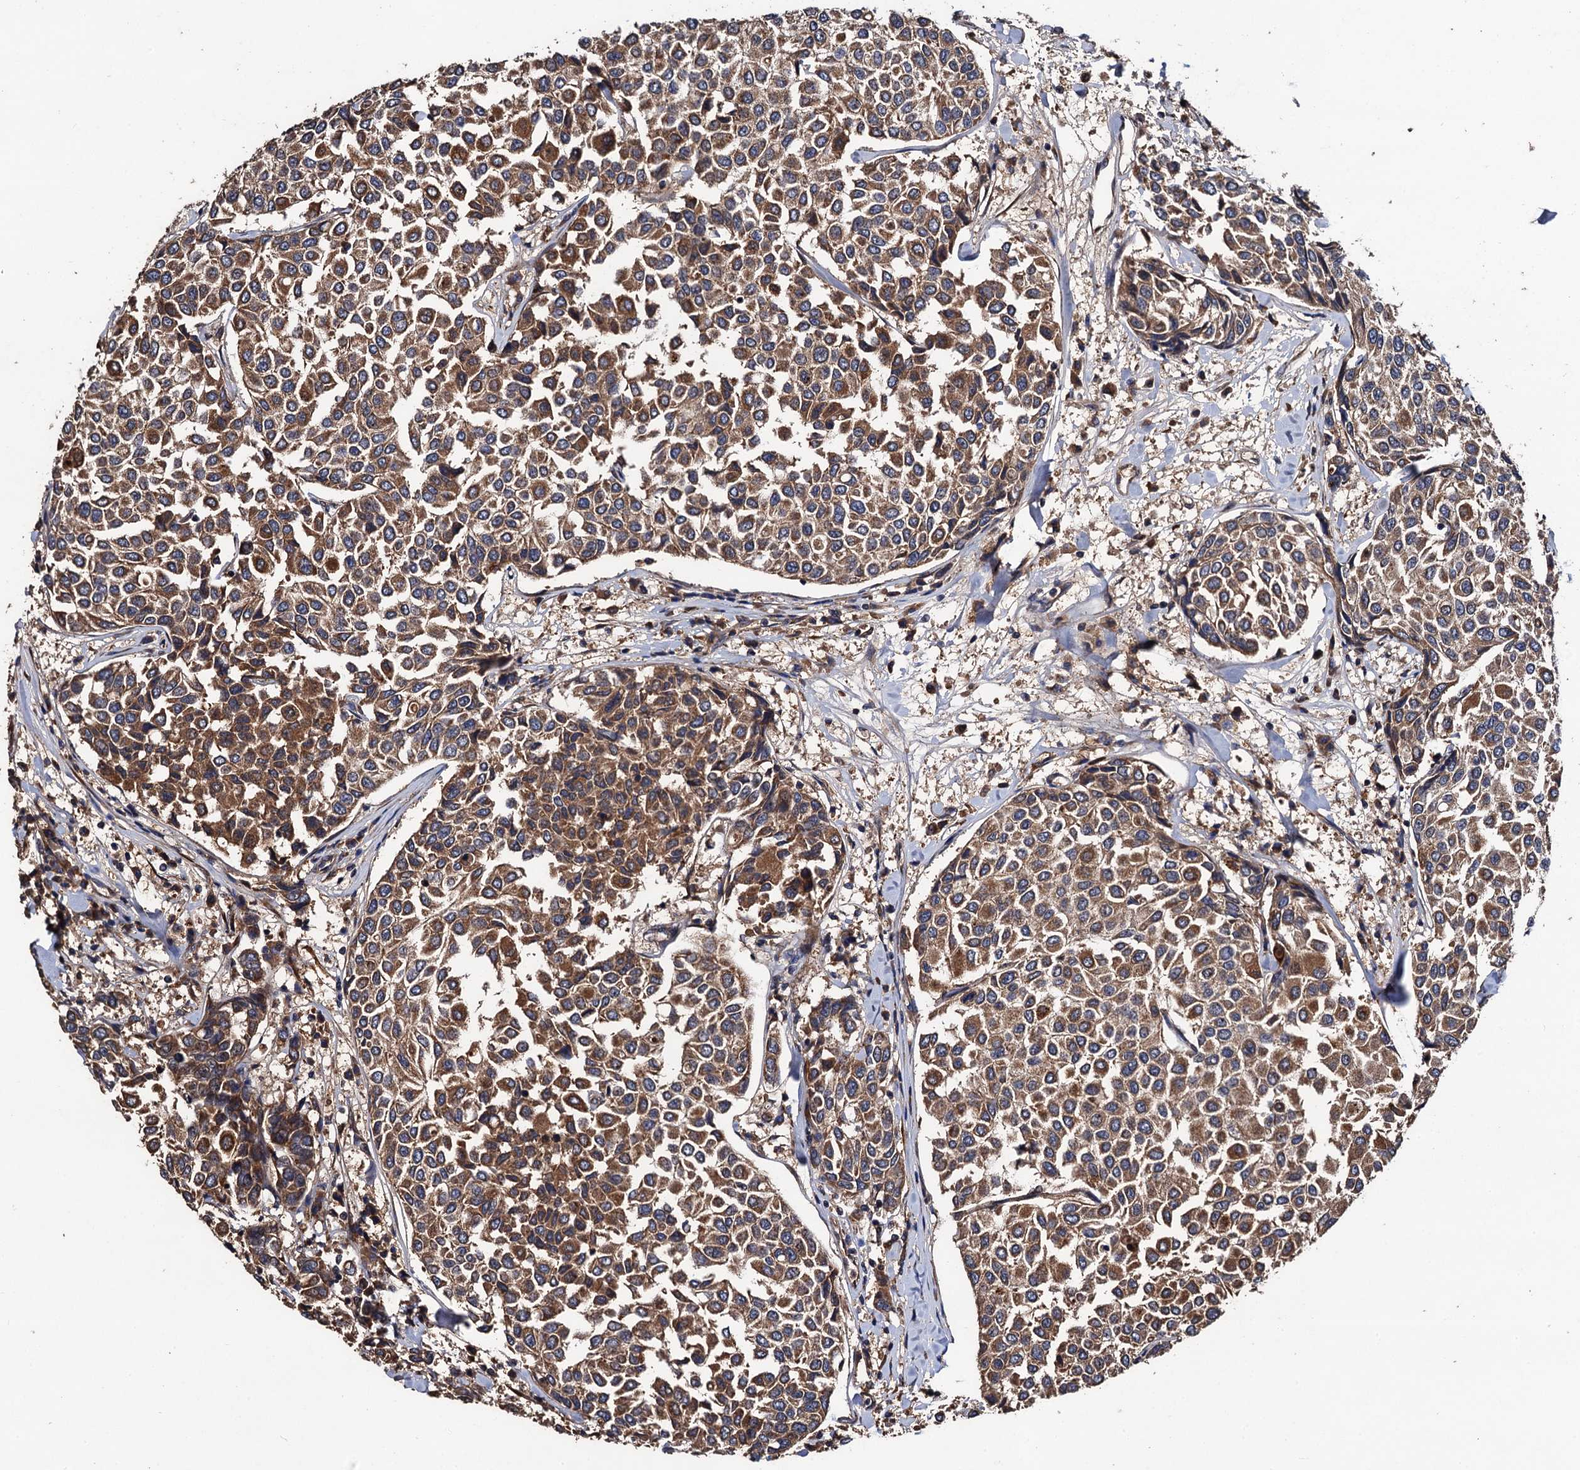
{"staining": {"intensity": "moderate", "quantity": ">75%", "location": "cytoplasmic/membranous"}, "tissue": "breast cancer", "cell_type": "Tumor cells", "image_type": "cancer", "snomed": [{"axis": "morphology", "description": "Duct carcinoma"}, {"axis": "topography", "description": "Breast"}], "caption": "Breast cancer (intraductal carcinoma) tissue demonstrates moderate cytoplasmic/membranous positivity in approximately >75% of tumor cells, visualized by immunohistochemistry.", "gene": "MIER2", "patient": {"sex": "female", "age": 55}}